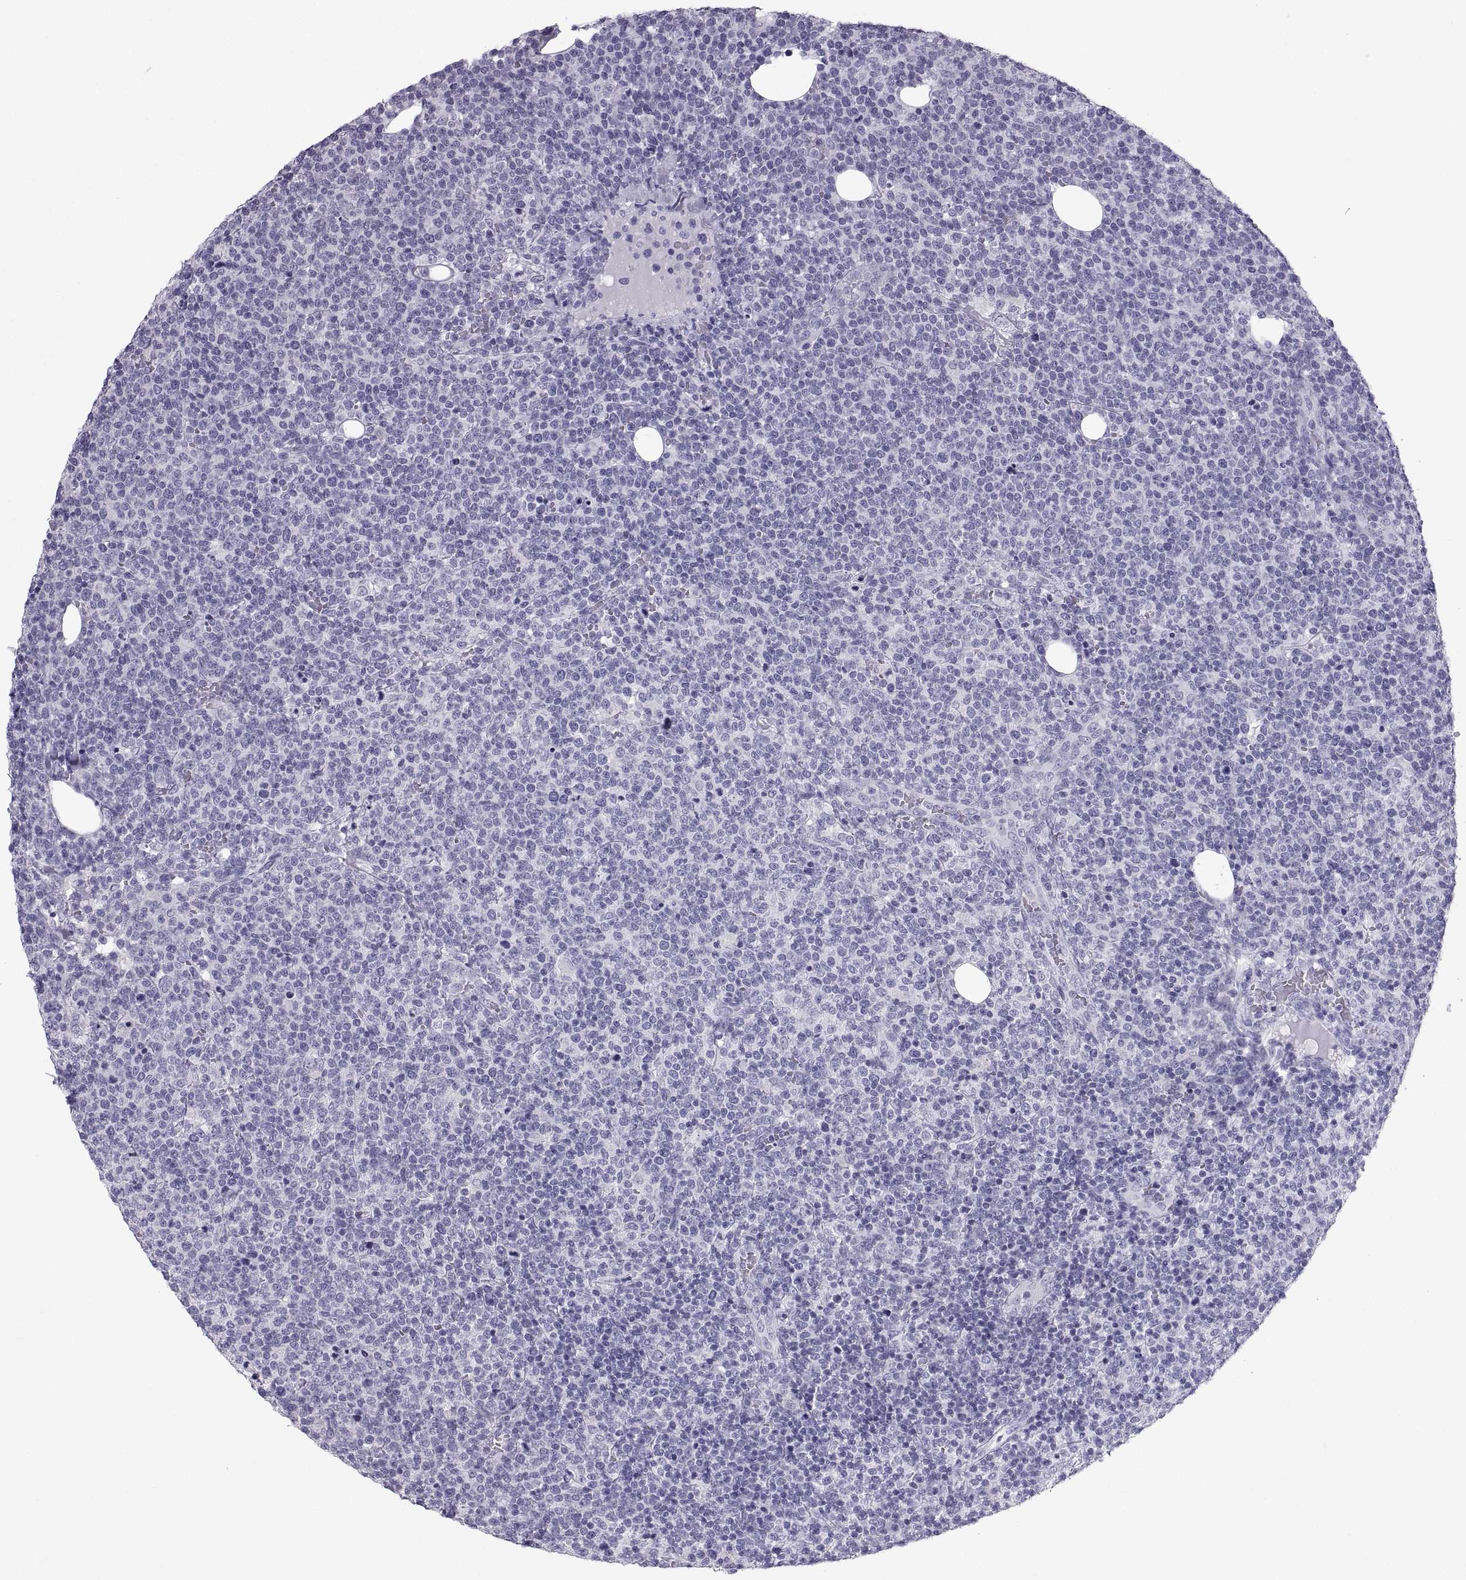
{"staining": {"intensity": "negative", "quantity": "none", "location": "none"}, "tissue": "lymphoma", "cell_type": "Tumor cells", "image_type": "cancer", "snomed": [{"axis": "morphology", "description": "Malignant lymphoma, non-Hodgkin's type, High grade"}, {"axis": "topography", "description": "Lymph node"}], "caption": "High-grade malignant lymphoma, non-Hodgkin's type was stained to show a protein in brown. There is no significant expression in tumor cells.", "gene": "PCSK1N", "patient": {"sex": "male", "age": 61}}